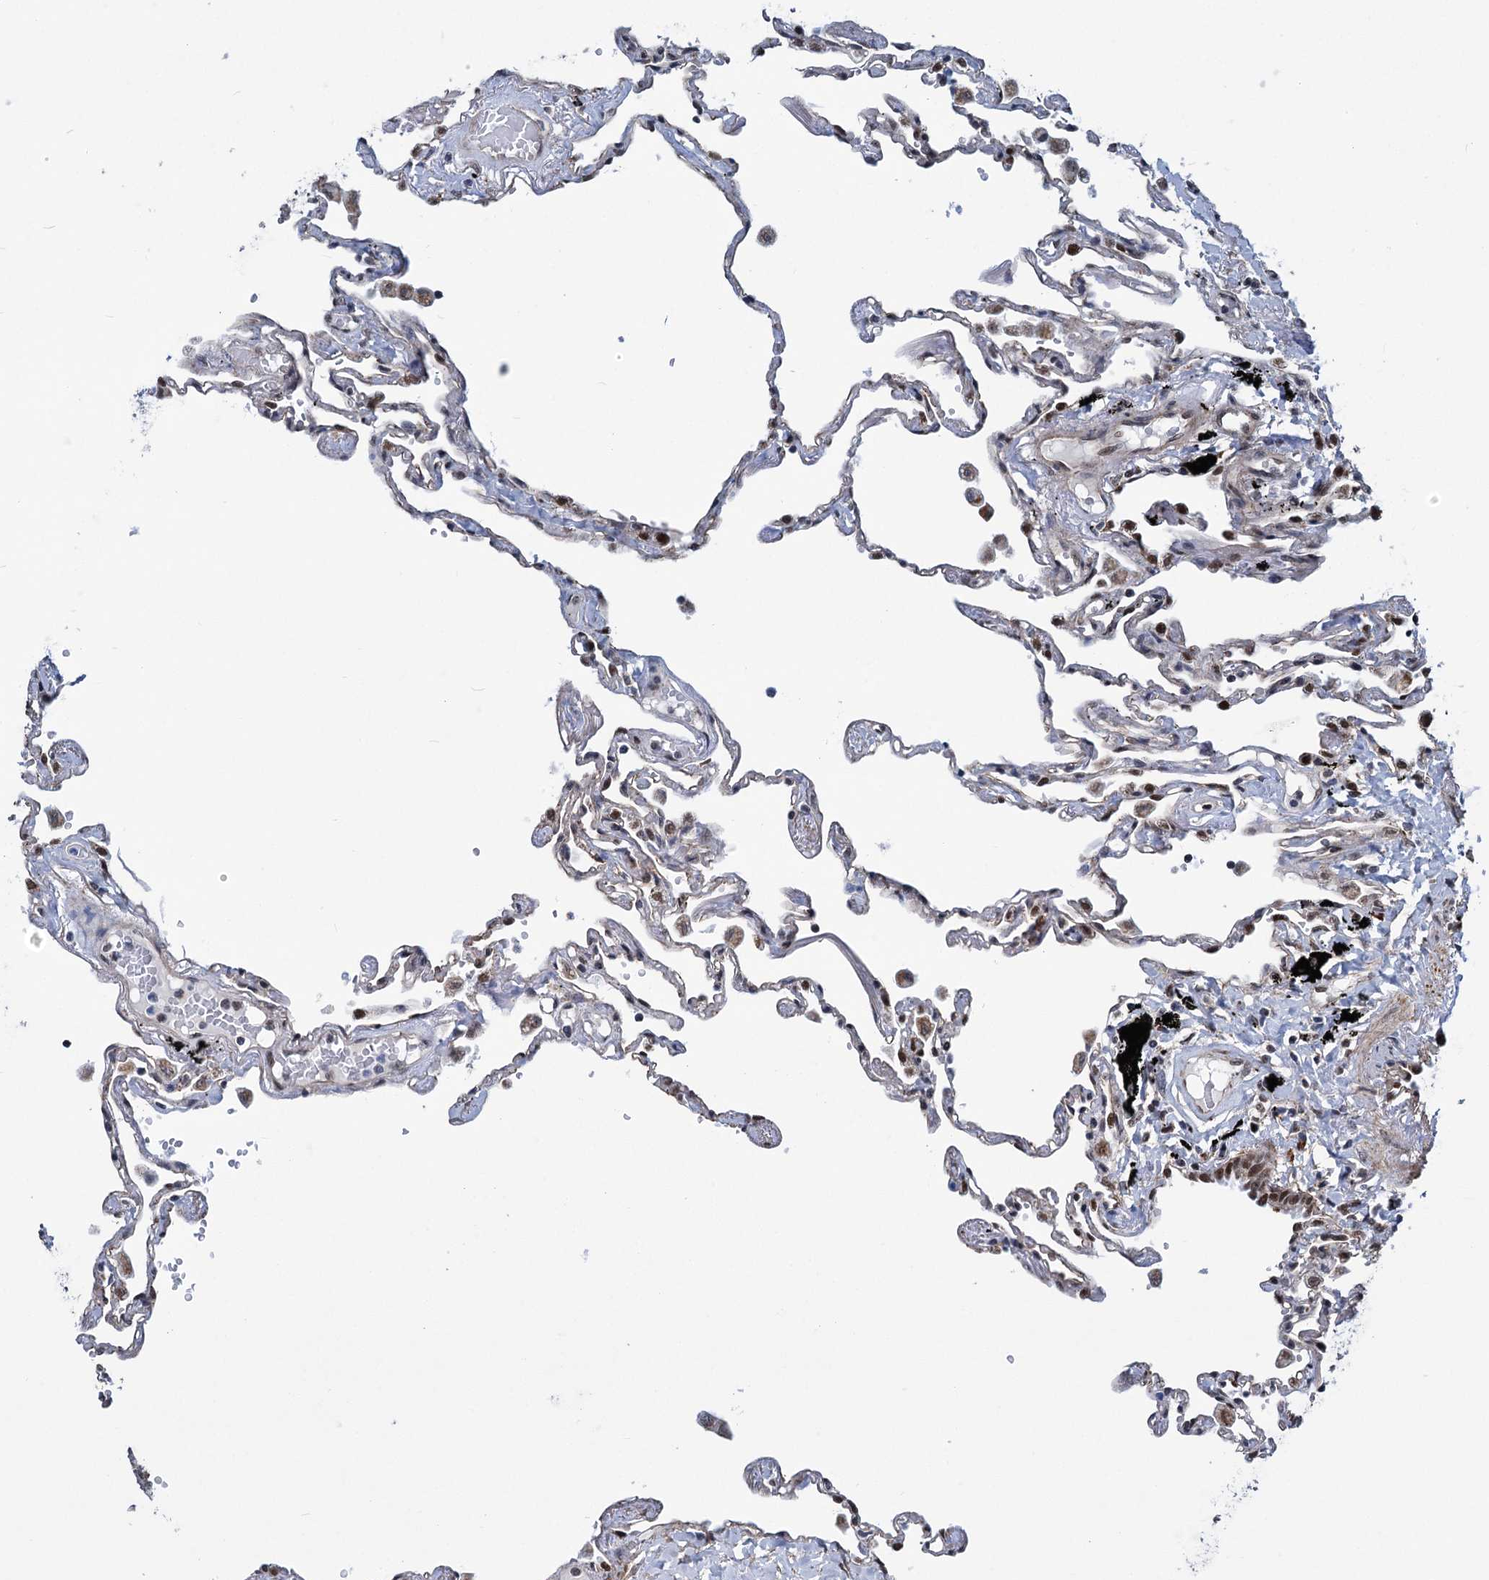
{"staining": {"intensity": "moderate", "quantity": "<25%", "location": "nuclear"}, "tissue": "lung", "cell_type": "Alveolar cells", "image_type": "normal", "snomed": [{"axis": "morphology", "description": "Normal tissue, NOS"}, {"axis": "topography", "description": "Lung"}], "caption": "Protein staining exhibits moderate nuclear positivity in approximately <25% of alveolar cells in benign lung.", "gene": "MORN3", "patient": {"sex": "female", "age": 67}}